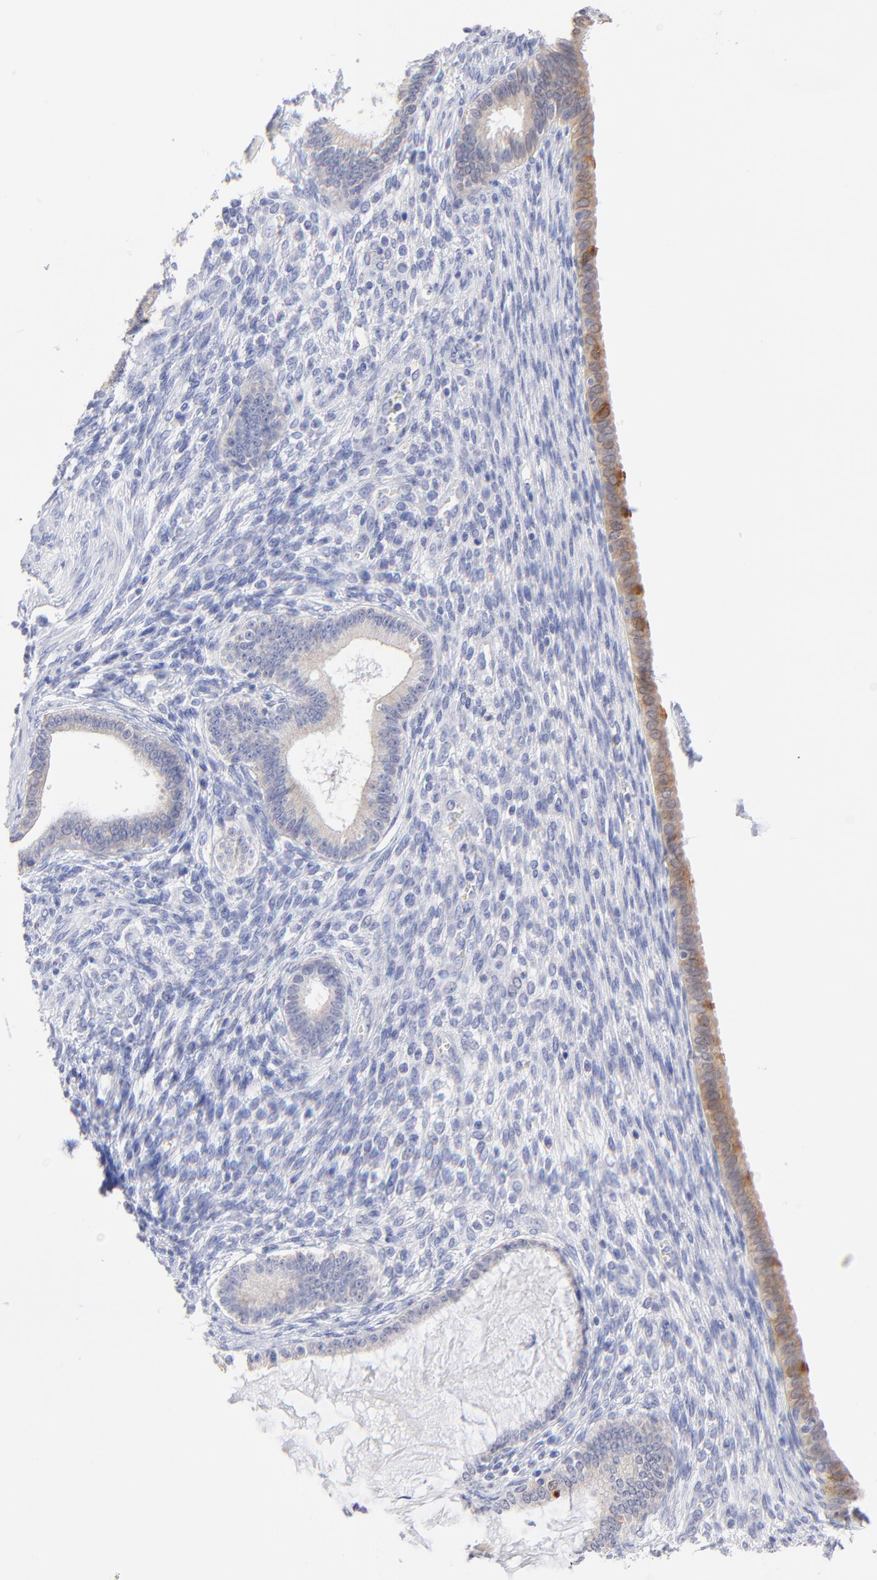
{"staining": {"intensity": "negative", "quantity": "none", "location": "none"}, "tissue": "endometrium", "cell_type": "Cells in endometrial stroma", "image_type": "normal", "snomed": [{"axis": "morphology", "description": "Normal tissue, NOS"}, {"axis": "topography", "description": "Endometrium"}], "caption": "Immunohistochemical staining of benign human endometrium reveals no significant positivity in cells in endometrial stroma. (Immunohistochemistry, brightfield microscopy, high magnification).", "gene": "CFAP57", "patient": {"sex": "female", "age": 72}}